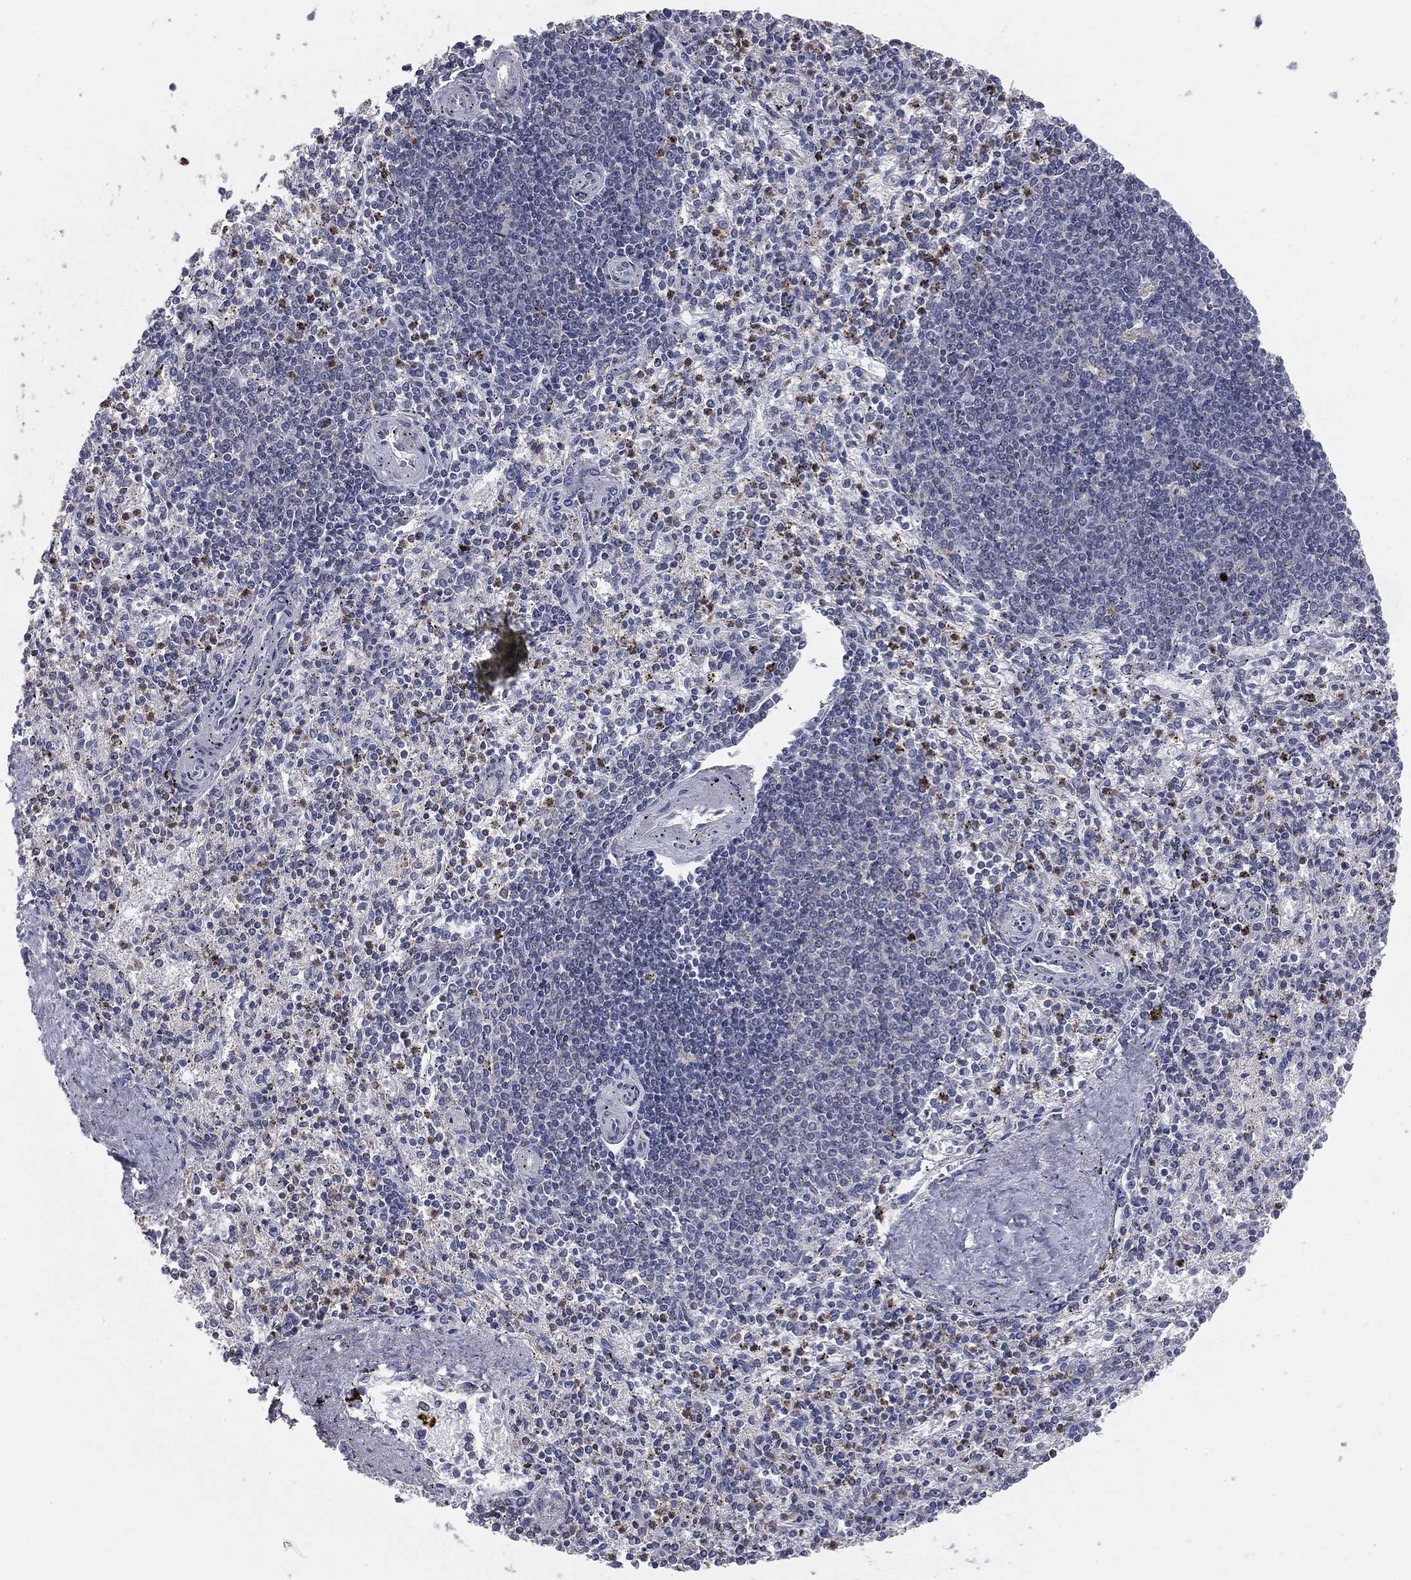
{"staining": {"intensity": "moderate", "quantity": "<25%", "location": "cytoplasmic/membranous"}, "tissue": "spleen", "cell_type": "Cells in red pulp", "image_type": "normal", "snomed": [{"axis": "morphology", "description": "Normal tissue, NOS"}, {"axis": "topography", "description": "Spleen"}], "caption": "Protein analysis of normal spleen demonstrates moderate cytoplasmic/membranous positivity in about <25% of cells in red pulp. The protein is stained brown, and the nuclei are stained in blue (DAB (3,3'-diaminobenzidine) IHC with brightfield microscopy, high magnification).", "gene": "PSTPIP1", "patient": {"sex": "female", "age": 37}}